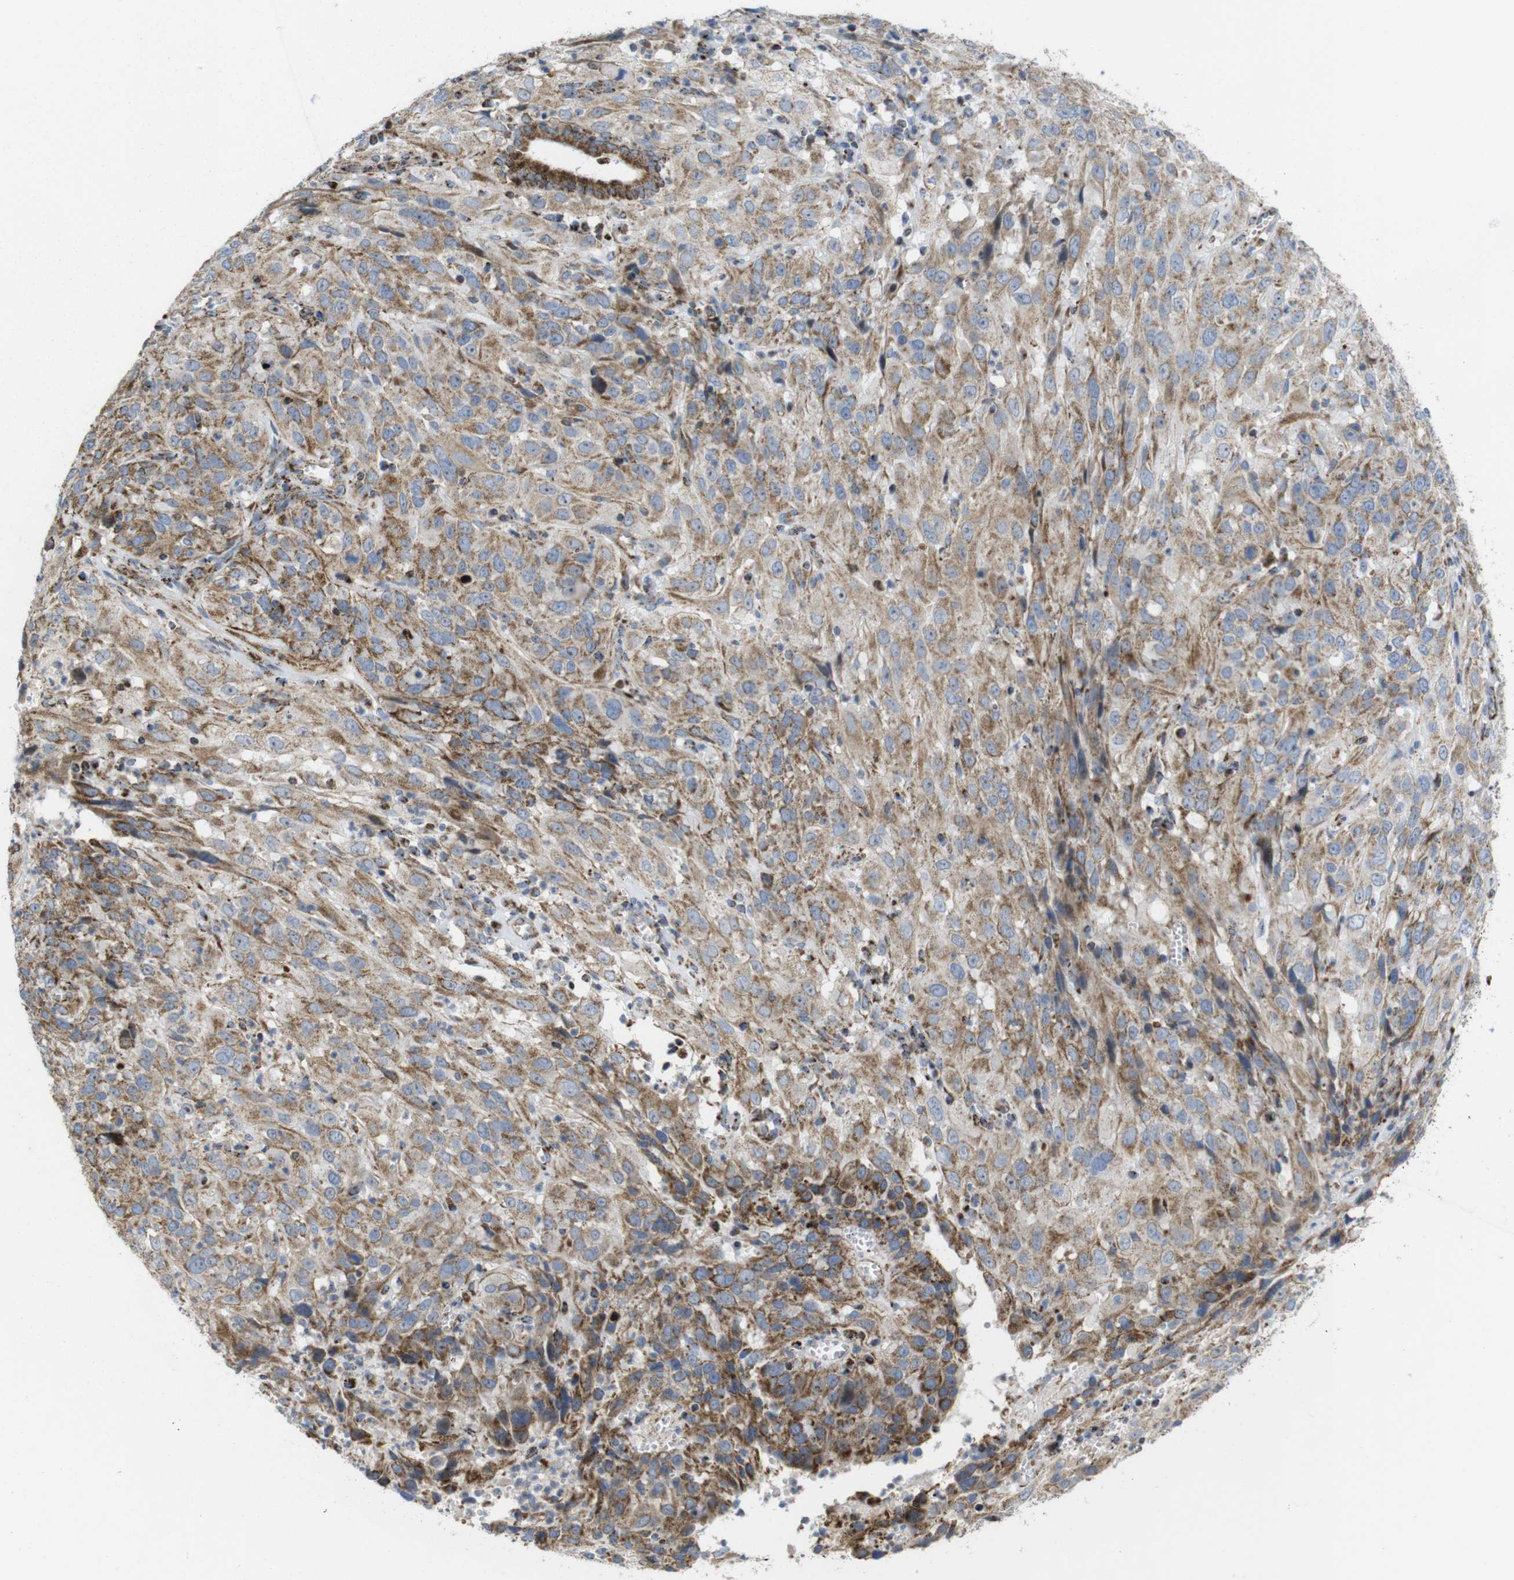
{"staining": {"intensity": "weak", "quantity": "25%-75%", "location": "cytoplasmic/membranous"}, "tissue": "cervical cancer", "cell_type": "Tumor cells", "image_type": "cancer", "snomed": [{"axis": "morphology", "description": "Squamous cell carcinoma, NOS"}, {"axis": "topography", "description": "Cervix"}], "caption": "Protein staining reveals weak cytoplasmic/membranous staining in approximately 25%-75% of tumor cells in squamous cell carcinoma (cervical). (IHC, brightfield microscopy, high magnification).", "gene": "TMEM192", "patient": {"sex": "female", "age": 32}}